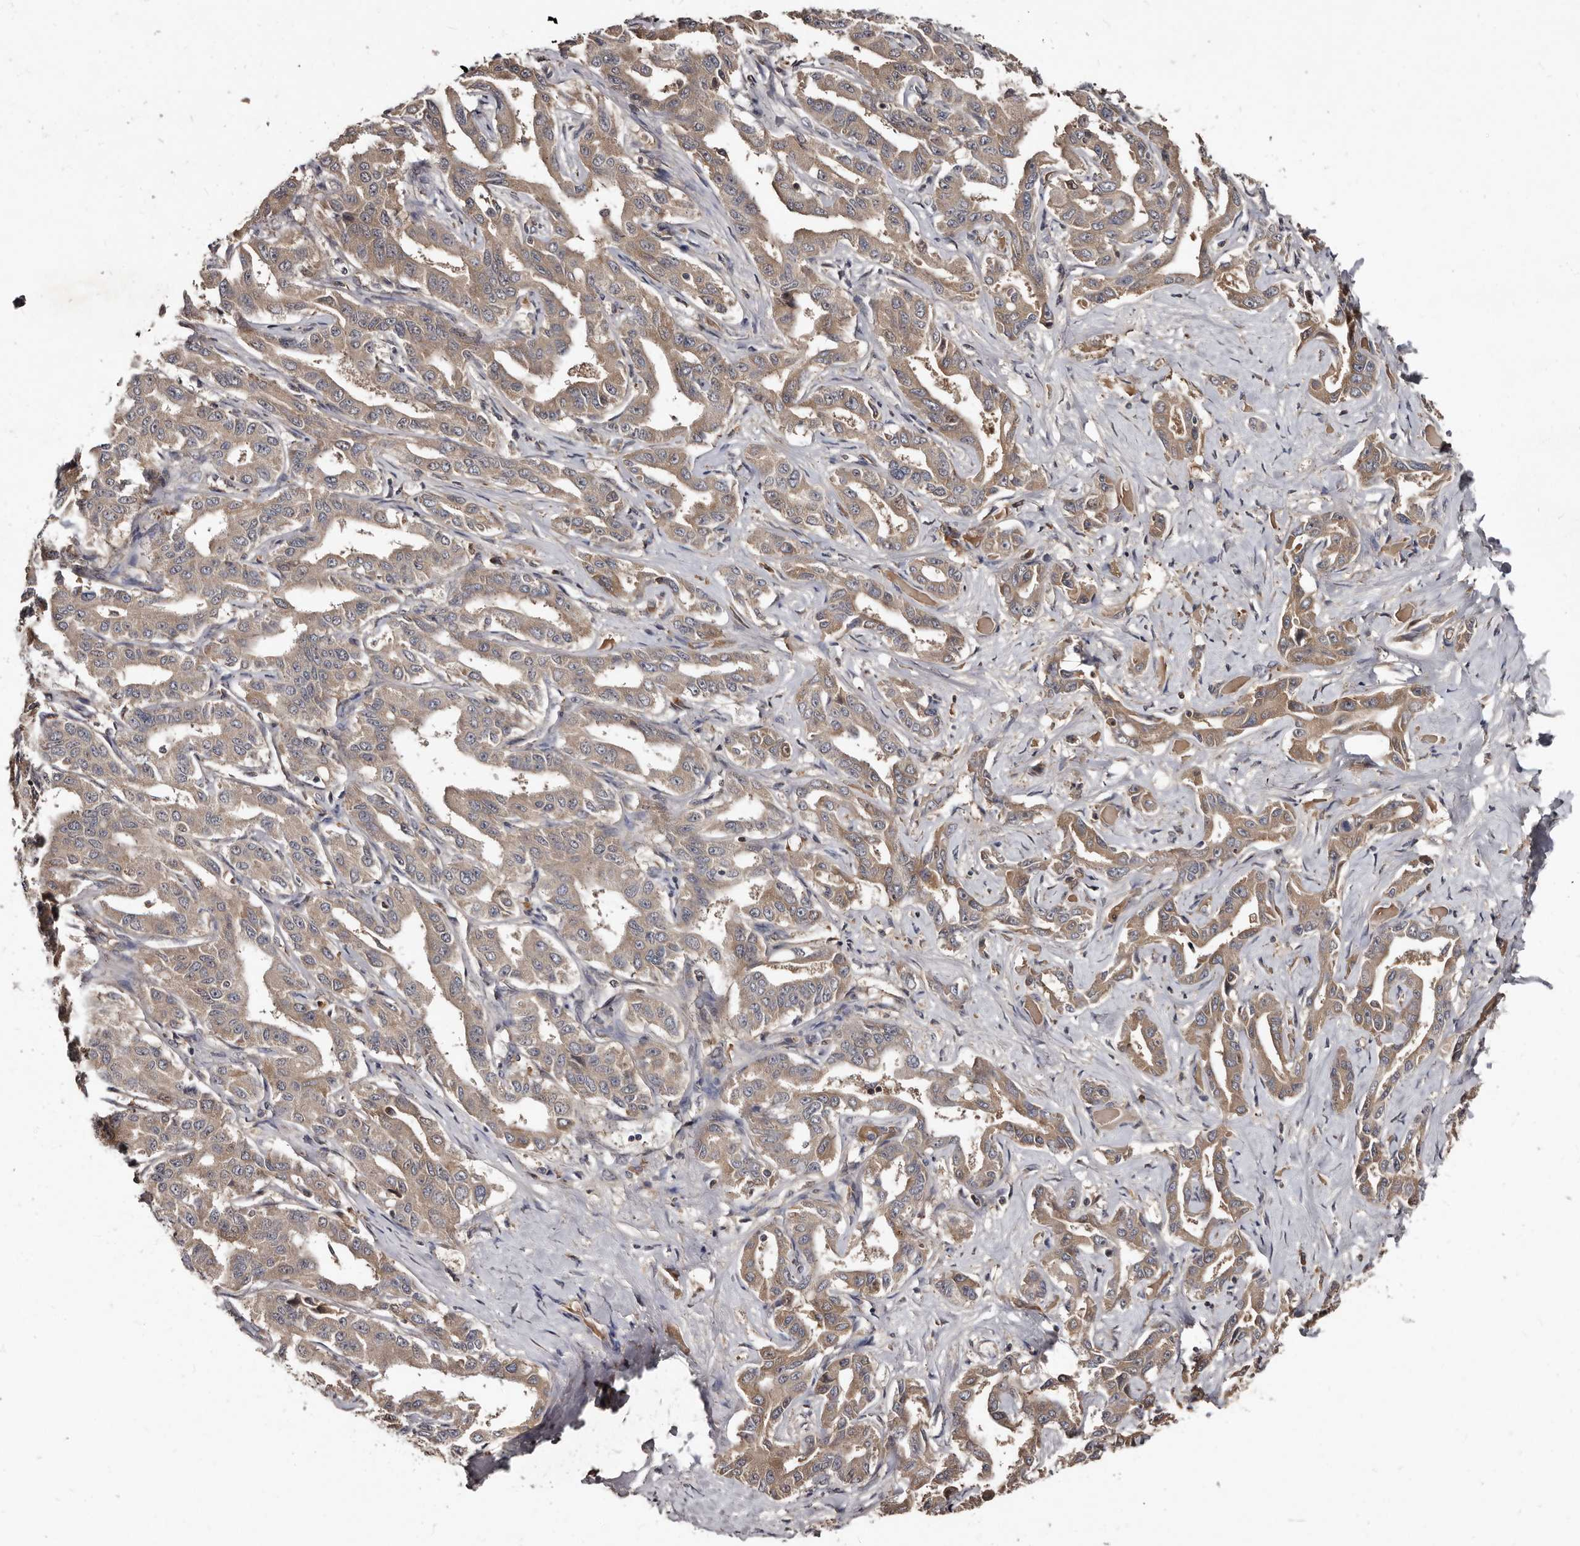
{"staining": {"intensity": "moderate", "quantity": ">75%", "location": "cytoplasmic/membranous"}, "tissue": "liver cancer", "cell_type": "Tumor cells", "image_type": "cancer", "snomed": [{"axis": "morphology", "description": "Cholangiocarcinoma"}, {"axis": "topography", "description": "Liver"}], "caption": "DAB (3,3'-diaminobenzidine) immunohistochemical staining of human liver cancer shows moderate cytoplasmic/membranous protein staining in approximately >75% of tumor cells. The staining is performed using DAB (3,3'-diaminobenzidine) brown chromogen to label protein expression. The nuclei are counter-stained blue using hematoxylin.", "gene": "PMVK", "patient": {"sex": "male", "age": 59}}